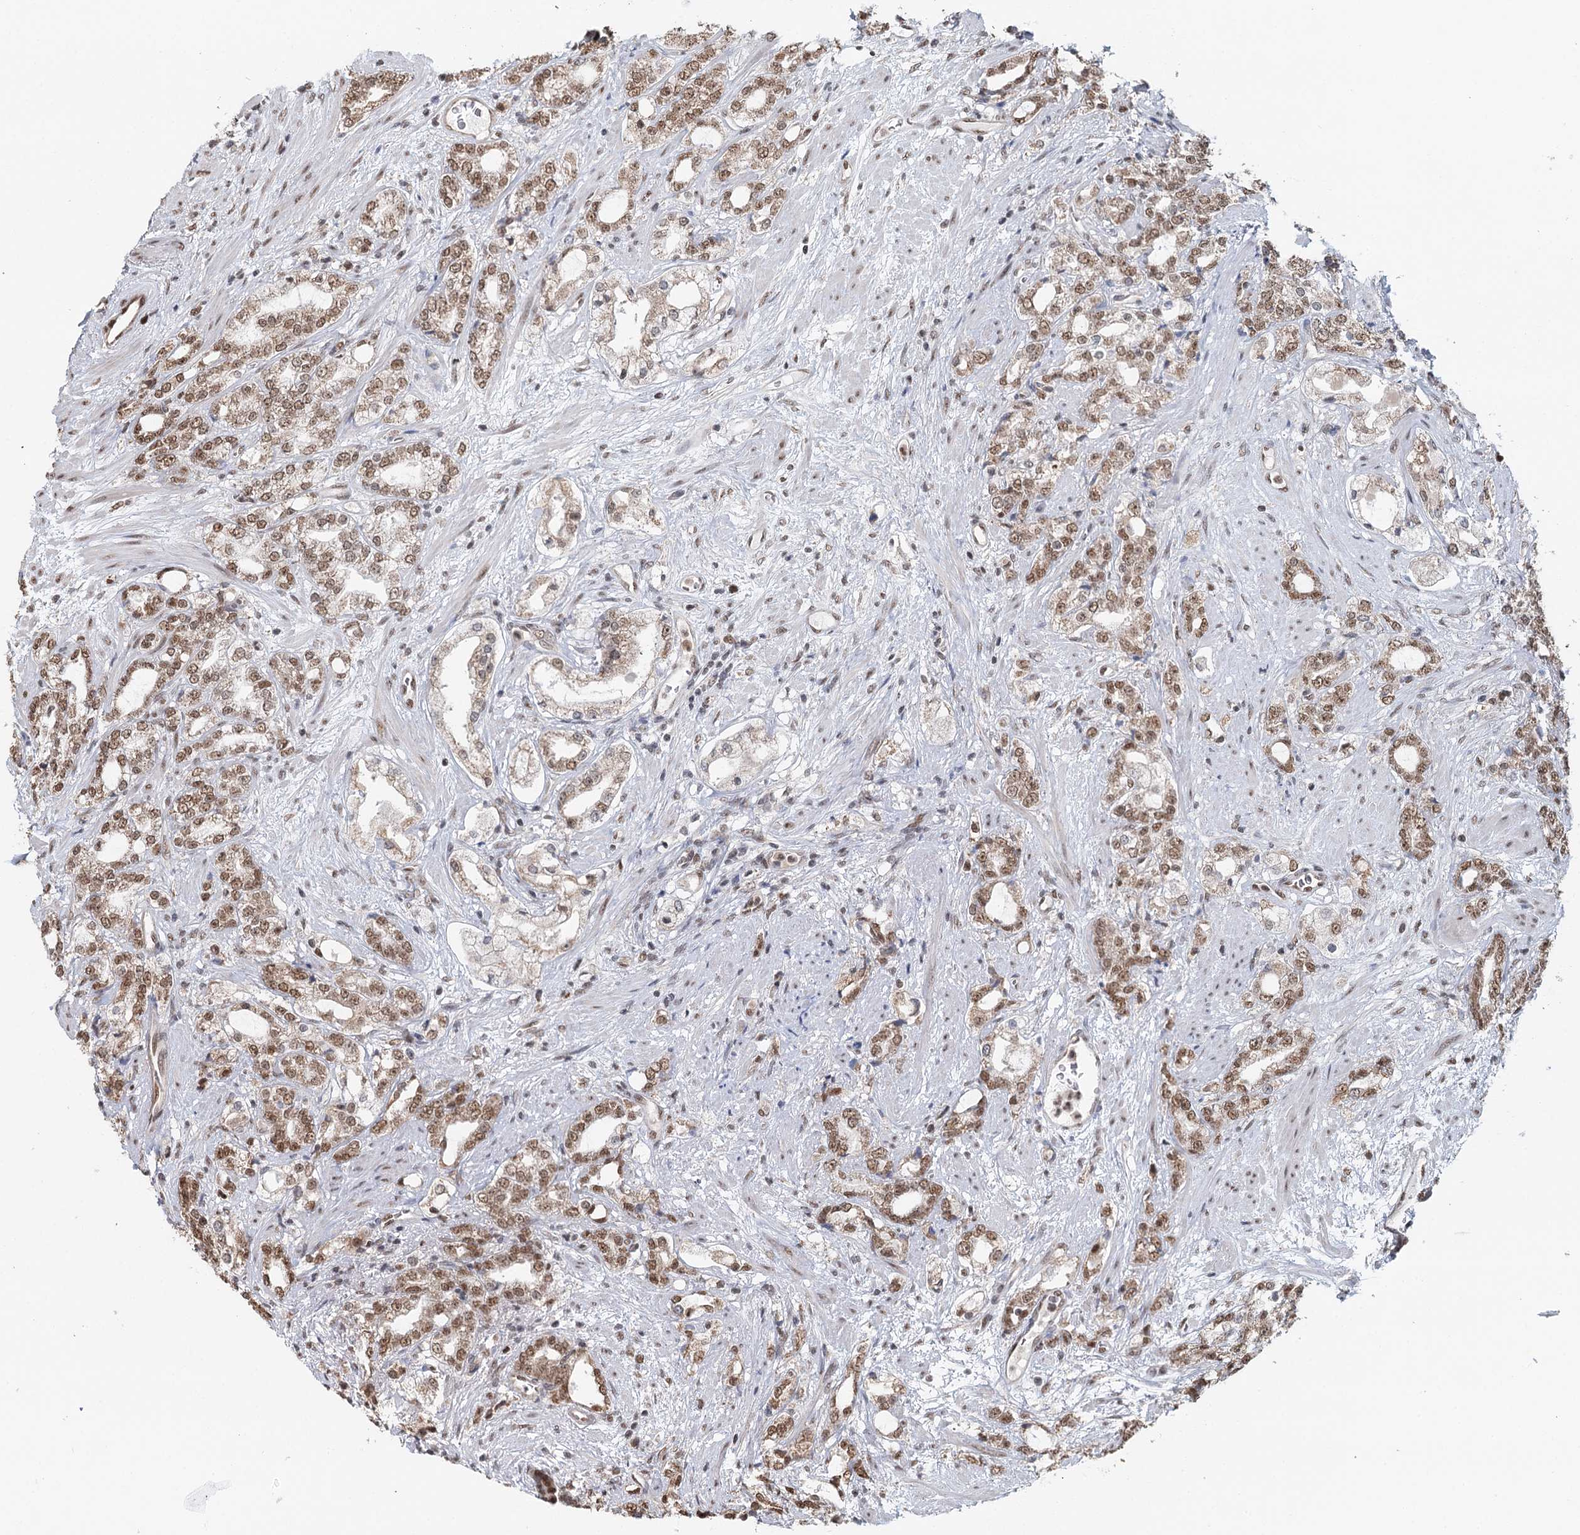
{"staining": {"intensity": "moderate", "quantity": ">75%", "location": "nuclear"}, "tissue": "prostate cancer", "cell_type": "Tumor cells", "image_type": "cancer", "snomed": [{"axis": "morphology", "description": "Adenocarcinoma, High grade"}, {"axis": "topography", "description": "Prostate"}], "caption": "IHC (DAB) staining of prostate cancer displays moderate nuclear protein staining in approximately >75% of tumor cells.", "gene": "GPALPP1", "patient": {"sex": "male", "age": 64}}